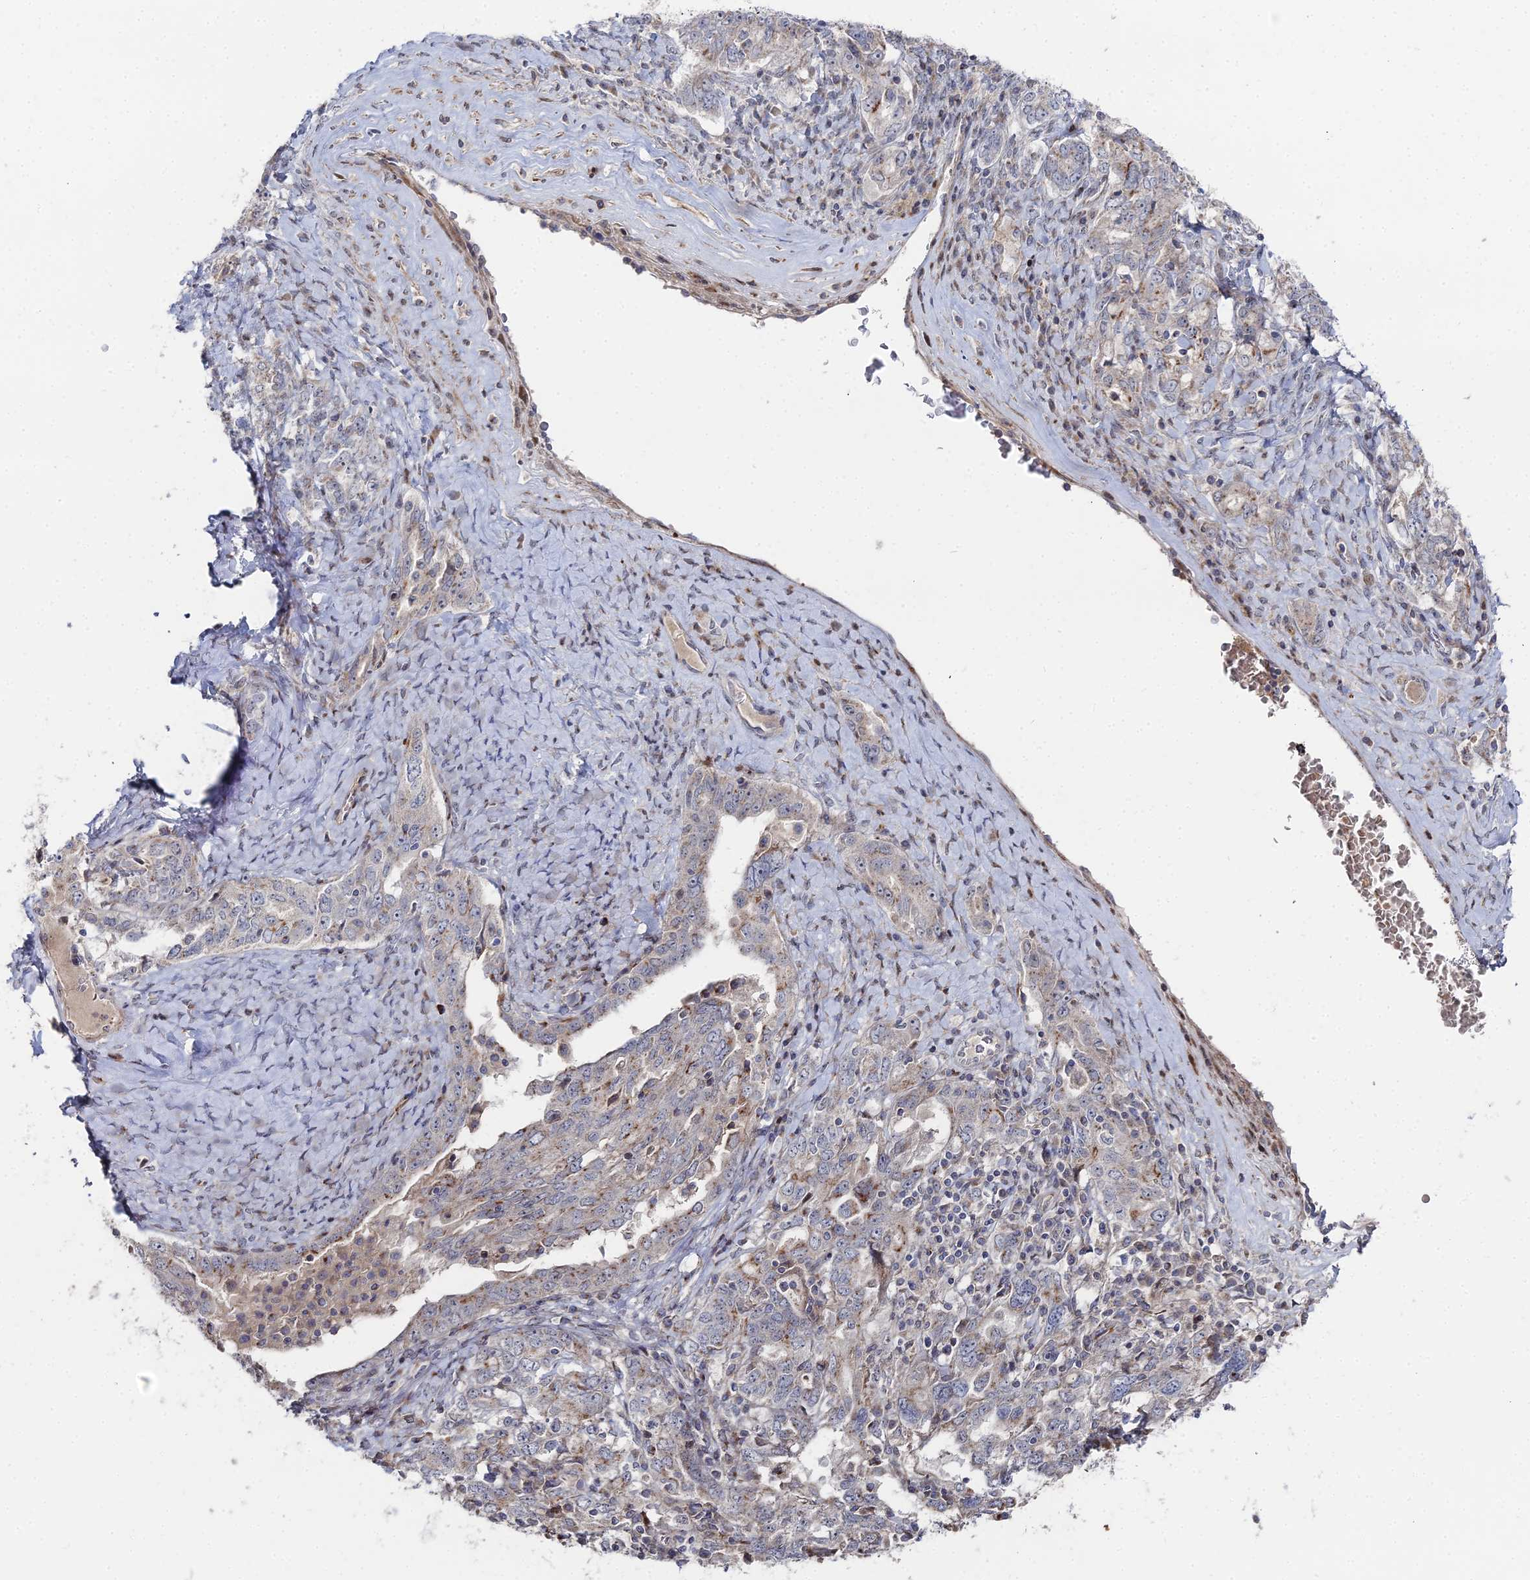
{"staining": {"intensity": "negative", "quantity": "none", "location": "none"}, "tissue": "ovarian cancer", "cell_type": "Tumor cells", "image_type": "cancer", "snomed": [{"axis": "morphology", "description": "Carcinoma, endometroid"}, {"axis": "topography", "description": "Ovary"}], "caption": "DAB (3,3'-diaminobenzidine) immunohistochemical staining of ovarian cancer (endometroid carcinoma) reveals no significant positivity in tumor cells.", "gene": "SGMS1", "patient": {"sex": "female", "age": 62}}